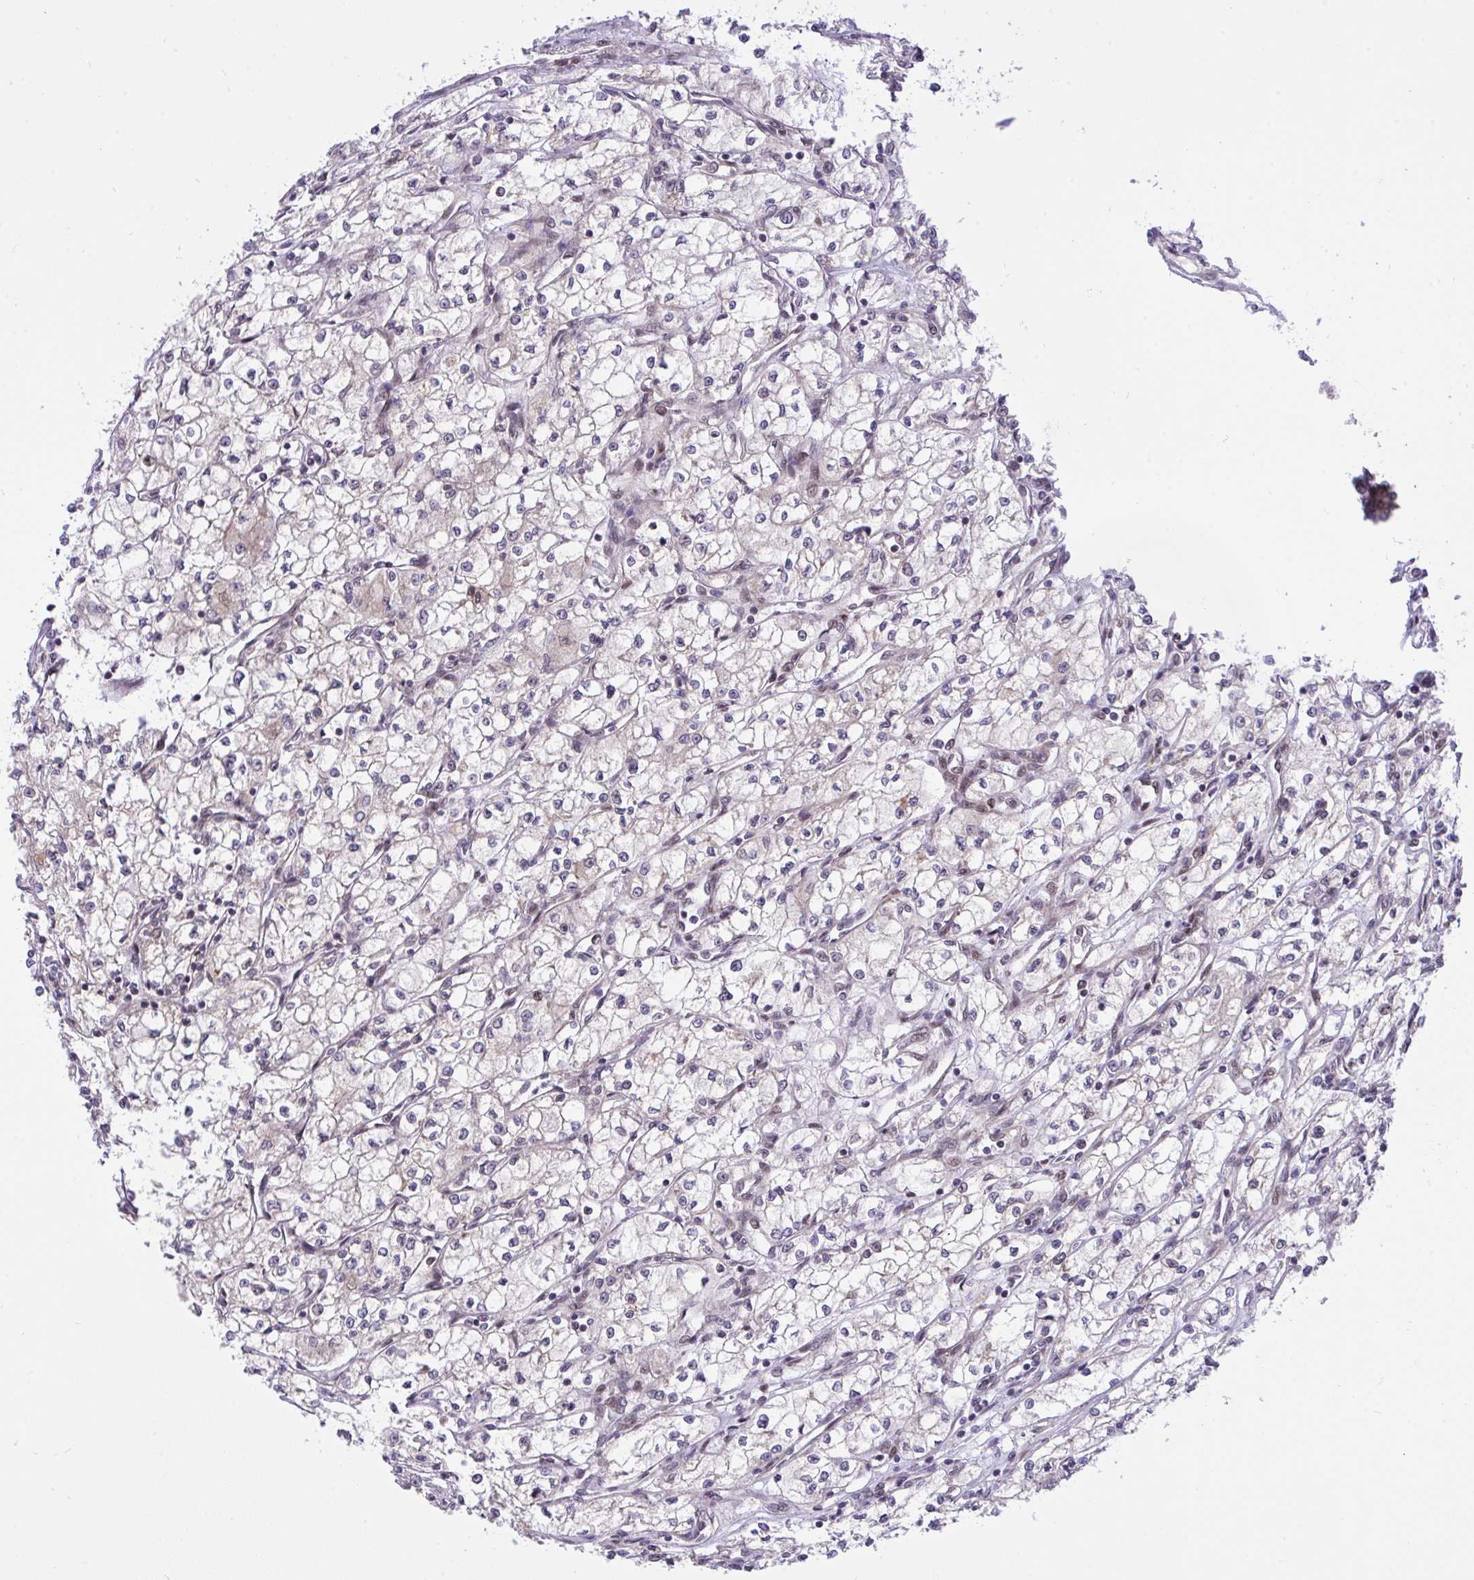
{"staining": {"intensity": "weak", "quantity": "<25%", "location": "cytoplasmic/membranous"}, "tissue": "renal cancer", "cell_type": "Tumor cells", "image_type": "cancer", "snomed": [{"axis": "morphology", "description": "Adenocarcinoma, NOS"}, {"axis": "topography", "description": "Kidney"}], "caption": "IHC photomicrograph of renal cancer (adenocarcinoma) stained for a protein (brown), which reveals no positivity in tumor cells.", "gene": "ERI1", "patient": {"sex": "male", "age": 59}}